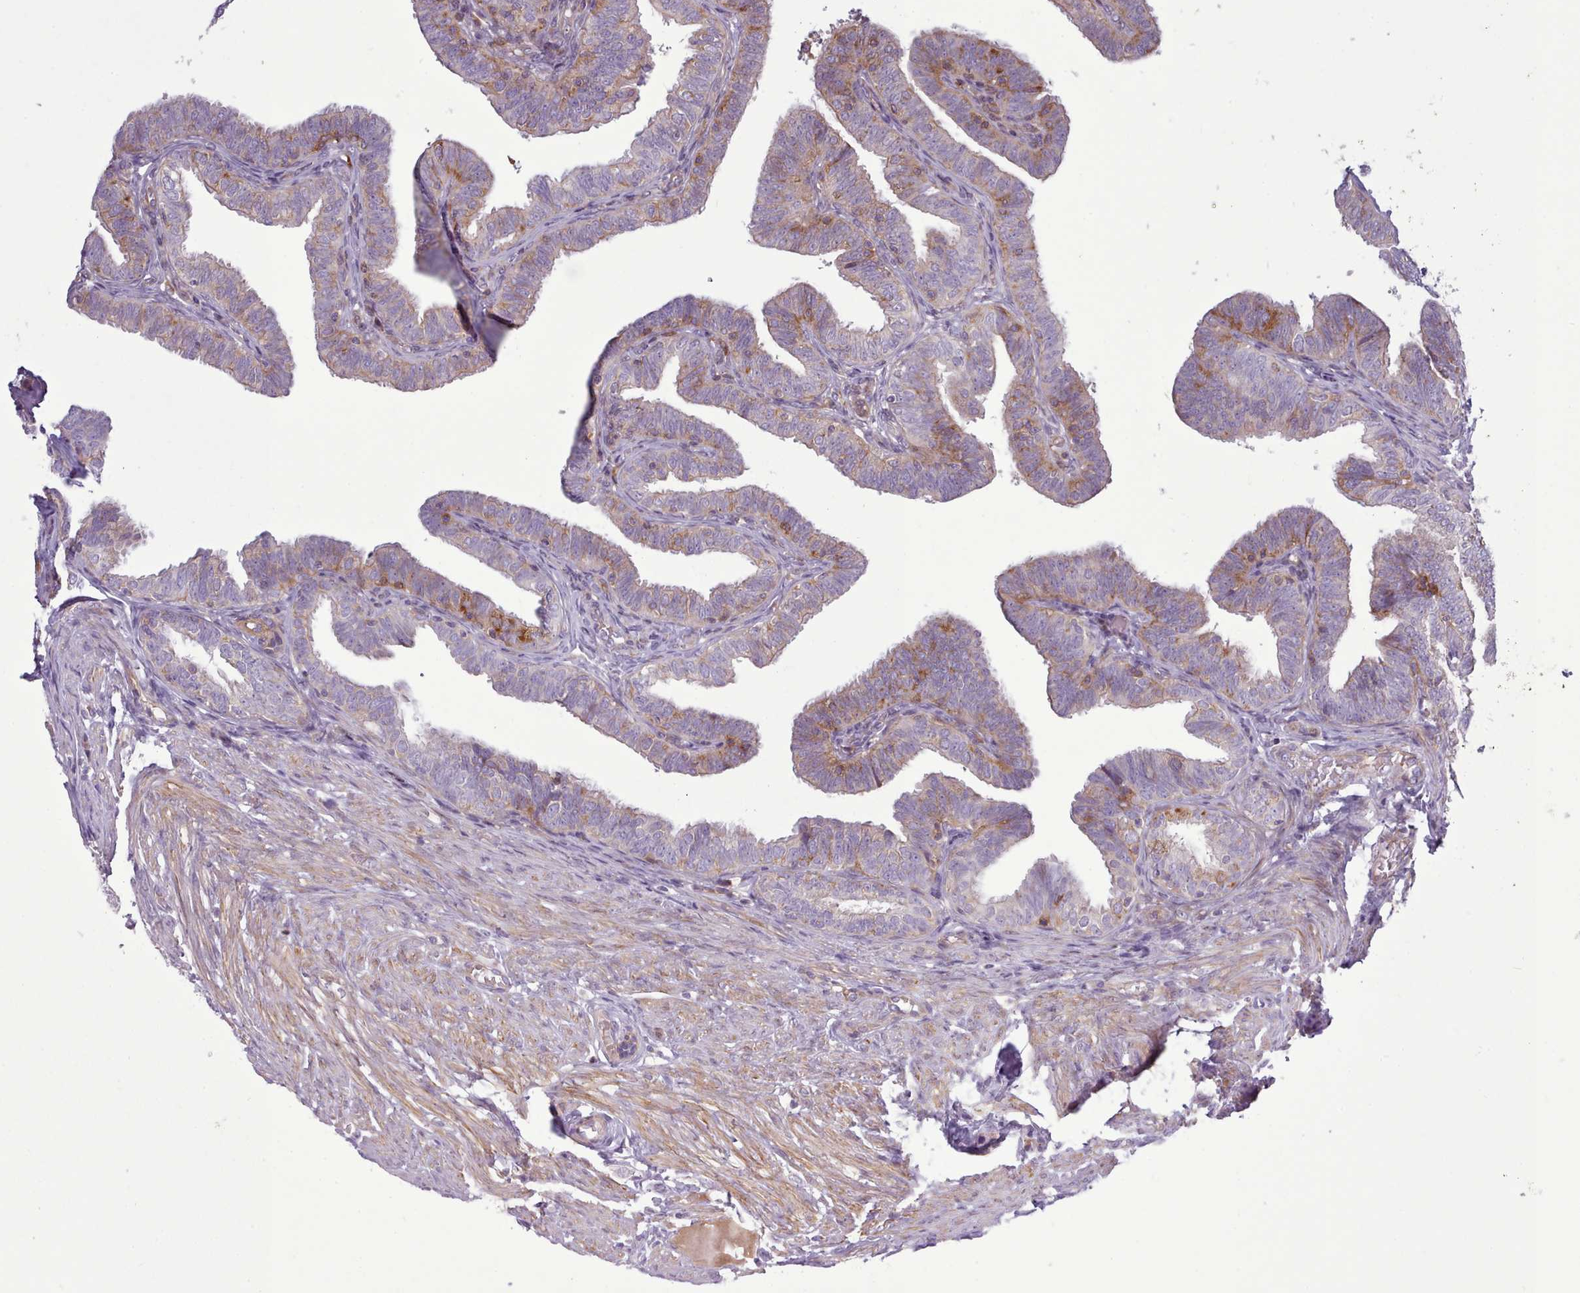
{"staining": {"intensity": "moderate", "quantity": "25%-75%", "location": "cytoplasmic/membranous"}, "tissue": "fallopian tube", "cell_type": "Glandular cells", "image_type": "normal", "snomed": [{"axis": "morphology", "description": "Normal tissue, NOS"}, {"axis": "topography", "description": "Fallopian tube"}], "caption": "Immunohistochemical staining of unremarkable fallopian tube reveals medium levels of moderate cytoplasmic/membranous staining in about 25%-75% of glandular cells. The protein of interest is stained brown, and the nuclei are stained in blue (DAB (3,3'-diaminobenzidine) IHC with brightfield microscopy, high magnification).", "gene": "TENT4B", "patient": {"sex": "female", "age": 39}}